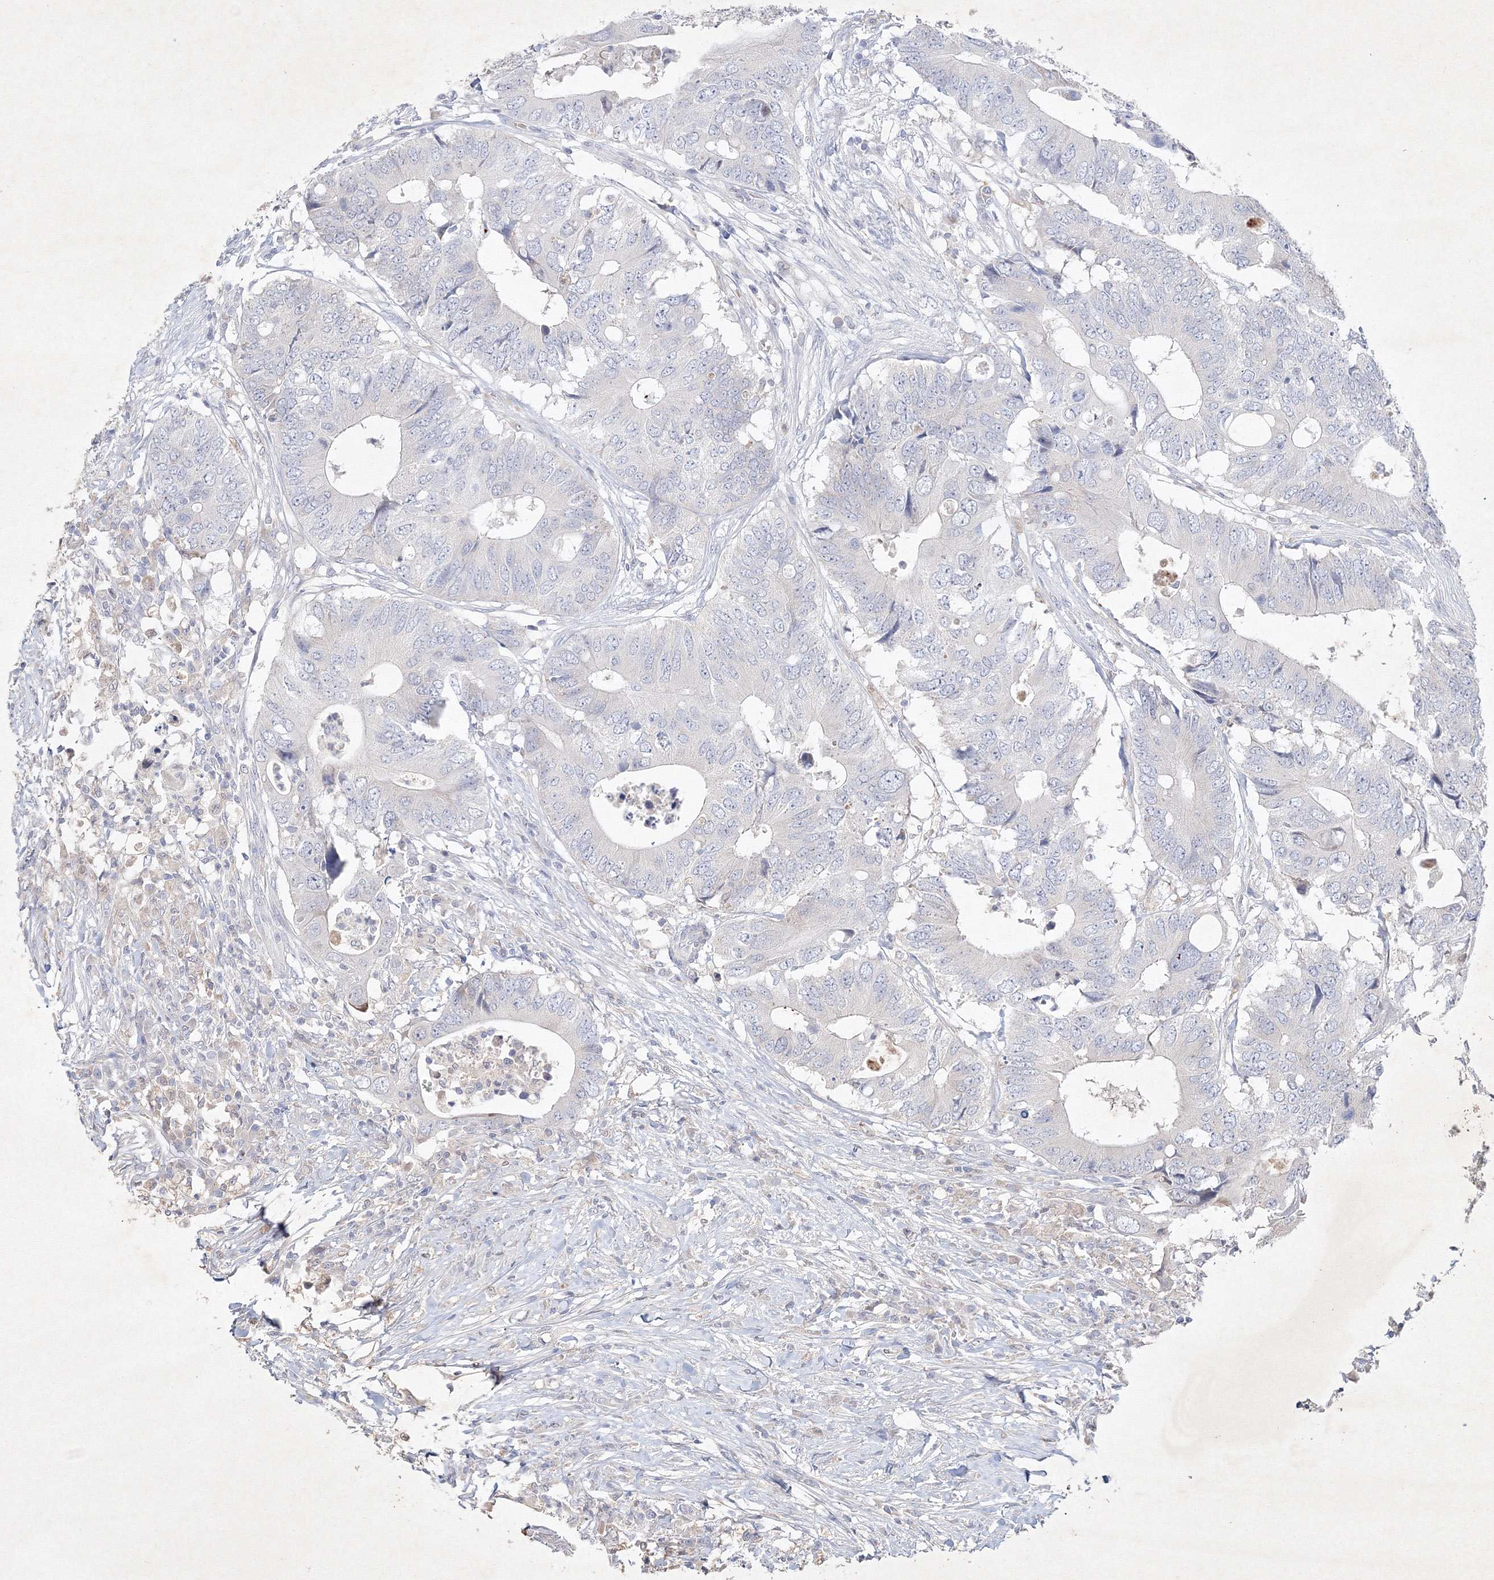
{"staining": {"intensity": "negative", "quantity": "none", "location": "none"}, "tissue": "colorectal cancer", "cell_type": "Tumor cells", "image_type": "cancer", "snomed": [{"axis": "morphology", "description": "Adenocarcinoma, NOS"}, {"axis": "topography", "description": "Colon"}], "caption": "Immunohistochemical staining of colorectal cancer (adenocarcinoma) shows no significant staining in tumor cells.", "gene": "CXXC4", "patient": {"sex": "male", "age": 71}}